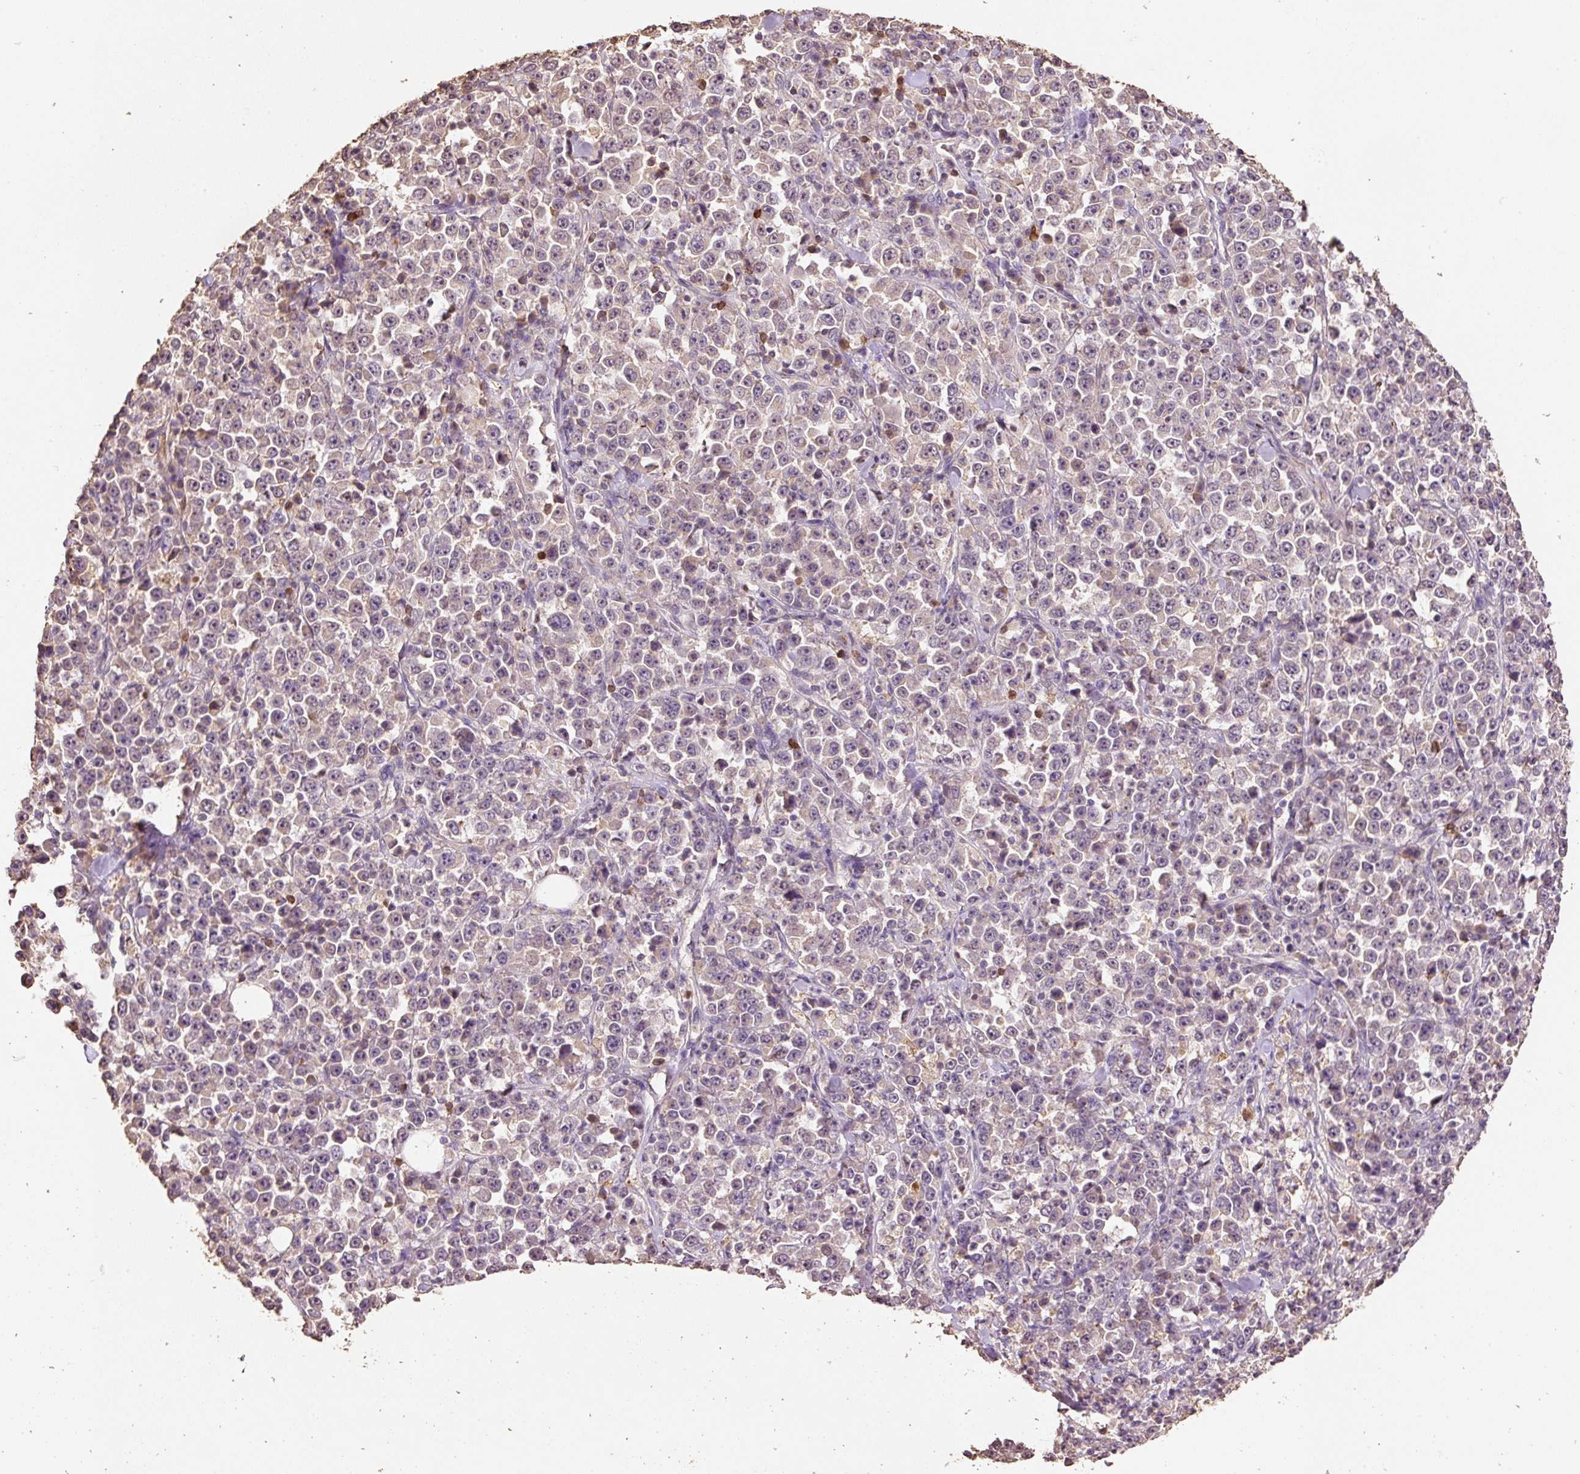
{"staining": {"intensity": "moderate", "quantity": "<25%", "location": "nuclear"}, "tissue": "stomach cancer", "cell_type": "Tumor cells", "image_type": "cancer", "snomed": [{"axis": "morphology", "description": "Normal tissue, NOS"}, {"axis": "morphology", "description": "Adenocarcinoma, NOS"}, {"axis": "topography", "description": "Stomach, upper"}, {"axis": "topography", "description": "Stomach"}], "caption": "Protein staining exhibits moderate nuclear staining in about <25% of tumor cells in stomach cancer.", "gene": "HERC2", "patient": {"sex": "male", "age": 59}}